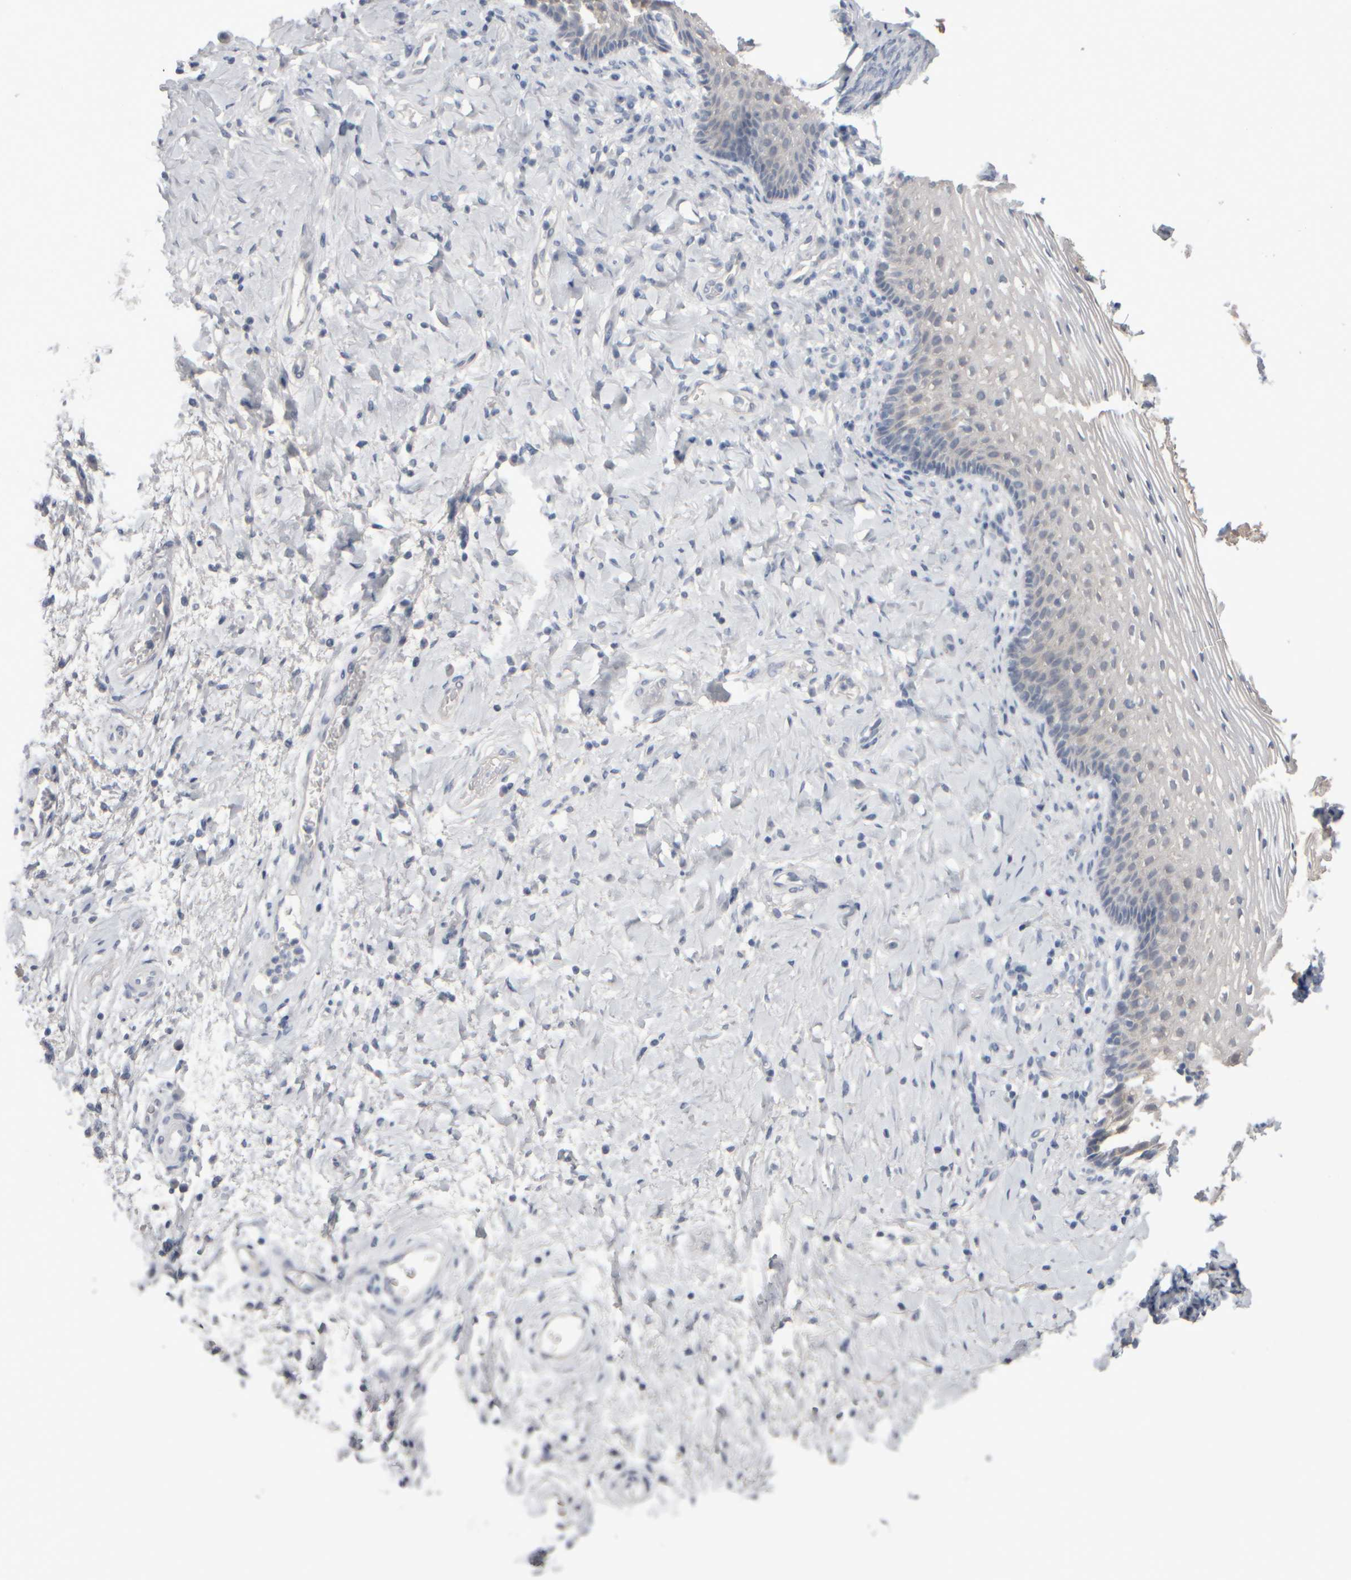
{"staining": {"intensity": "negative", "quantity": "none", "location": "none"}, "tissue": "vagina", "cell_type": "Squamous epithelial cells", "image_type": "normal", "snomed": [{"axis": "morphology", "description": "Normal tissue, NOS"}, {"axis": "topography", "description": "Vagina"}], "caption": "Immunohistochemistry (IHC) image of unremarkable human vagina stained for a protein (brown), which demonstrates no staining in squamous epithelial cells. (Brightfield microscopy of DAB IHC at high magnification).", "gene": "EPHX2", "patient": {"sex": "female", "age": 60}}